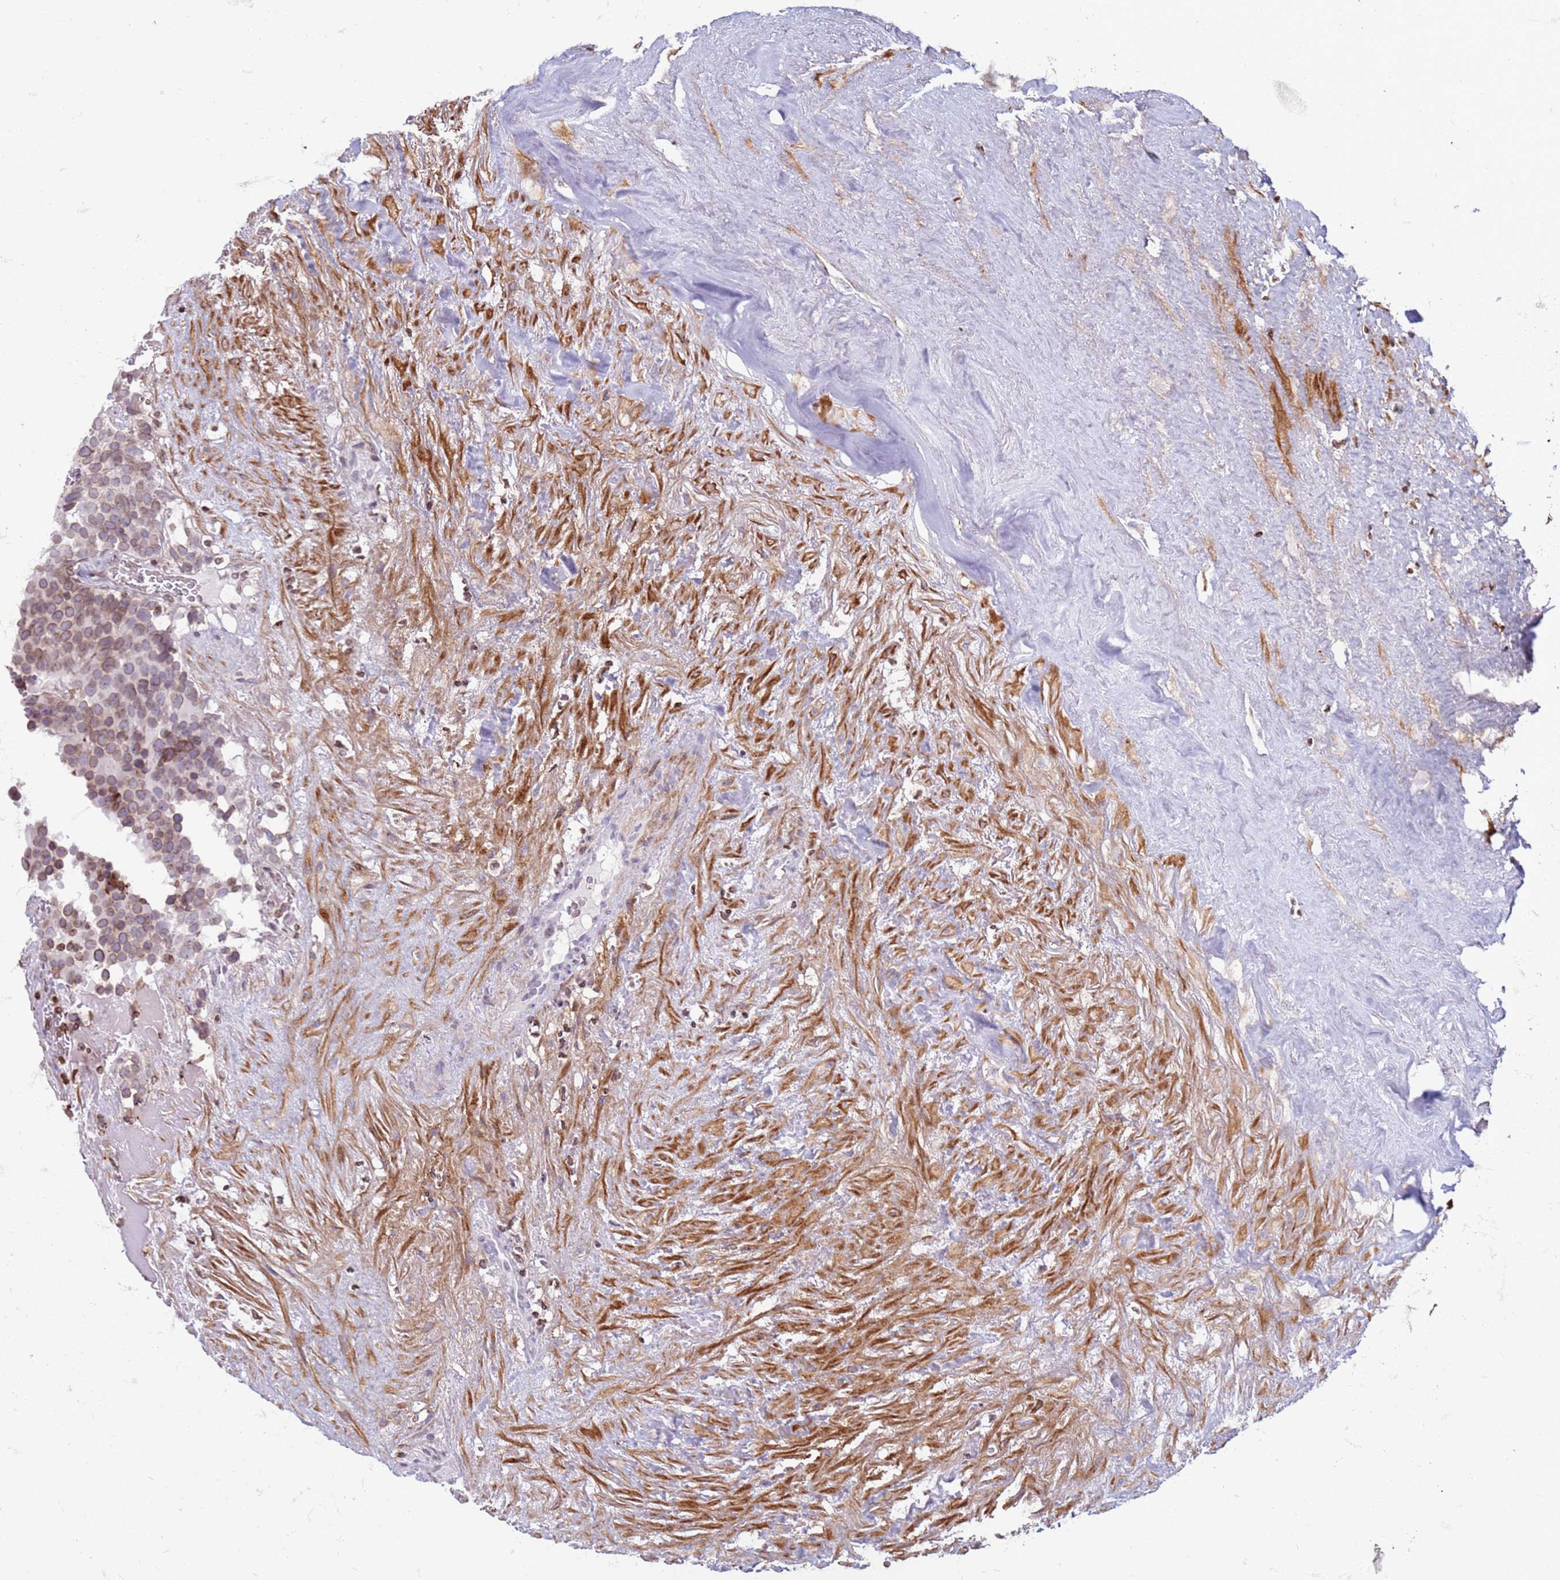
{"staining": {"intensity": "moderate", "quantity": ">75%", "location": "cytoplasmic/membranous,nuclear"}, "tissue": "testis cancer", "cell_type": "Tumor cells", "image_type": "cancer", "snomed": [{"axis": "morphology", "description": "Seminoma, NOS"}, {"axis": "topography", "description": "Testis"}], "caption": "IHC image of human testis cancer (seminoma) stained for a protein (brown), which shows medium levels of moderate cytoplasmic/membranous and nuclear positivity in approximately >75% of tumor cells.", "gene": "METTL25B", "patient": {"sex": "male", "age": 71}}